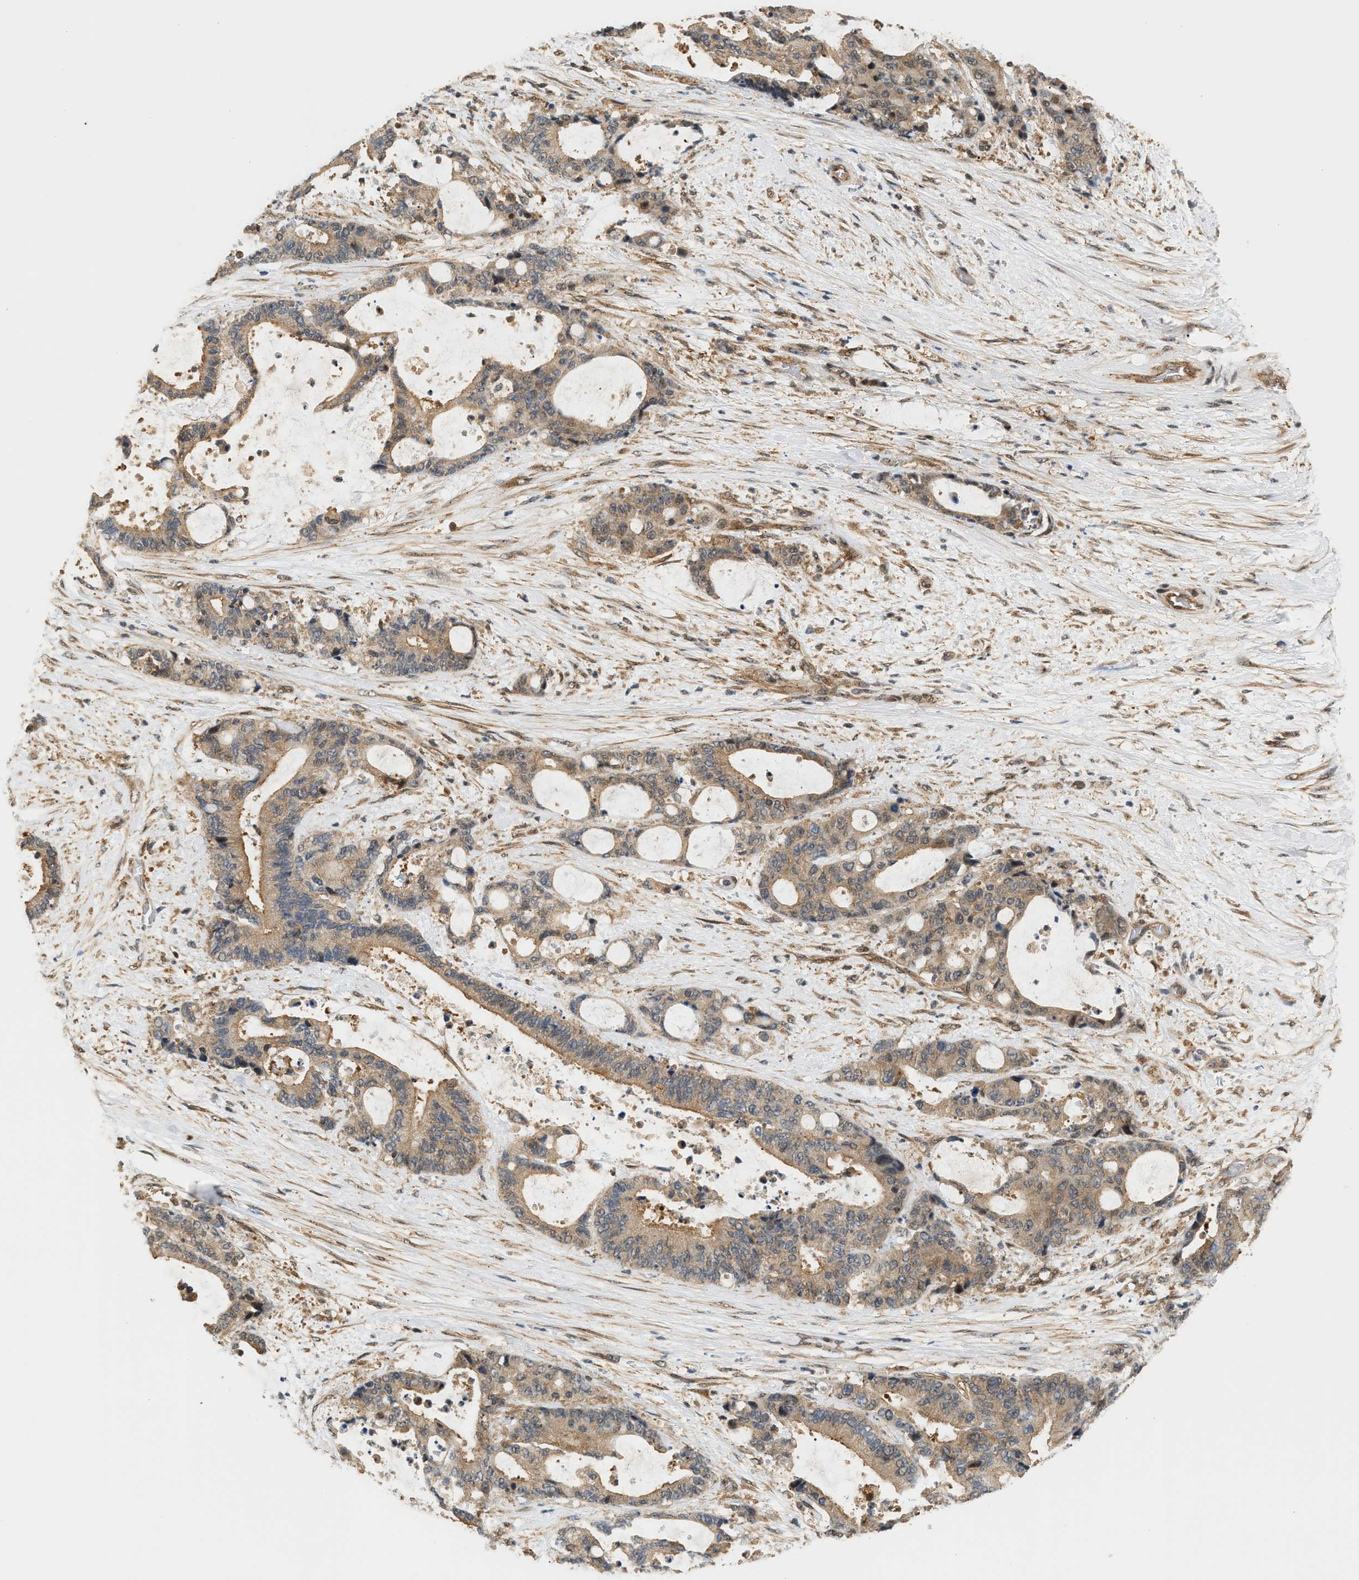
{"staining": {"intensity": "moderate", "quantity": ">75%", "location": "cytoplasmic/membranous"}, "tissue": "liver cancer", "cell_type": "Tumor cells", "image_type": "cancer", "snomed": [{"axis": "morphology", "description": "Normal tissue, NOS"}, {"axis": "morphology", "description": "Cholangiocarcinoma"}, {"axis": "topography", "description": "Liver"}, {"axis": "topography", "description": "Peripheral nerve tissue"}], "caption": "Immunohistochemistry (IHC) image of human liver cancer stained for a protein (brown), which displays medium levels of moderate cytoplasmic/membranous staining in about >75% of tumor cells.", "gene": "MAP2K5", "patient": {"sex": "female", "age": 73}}